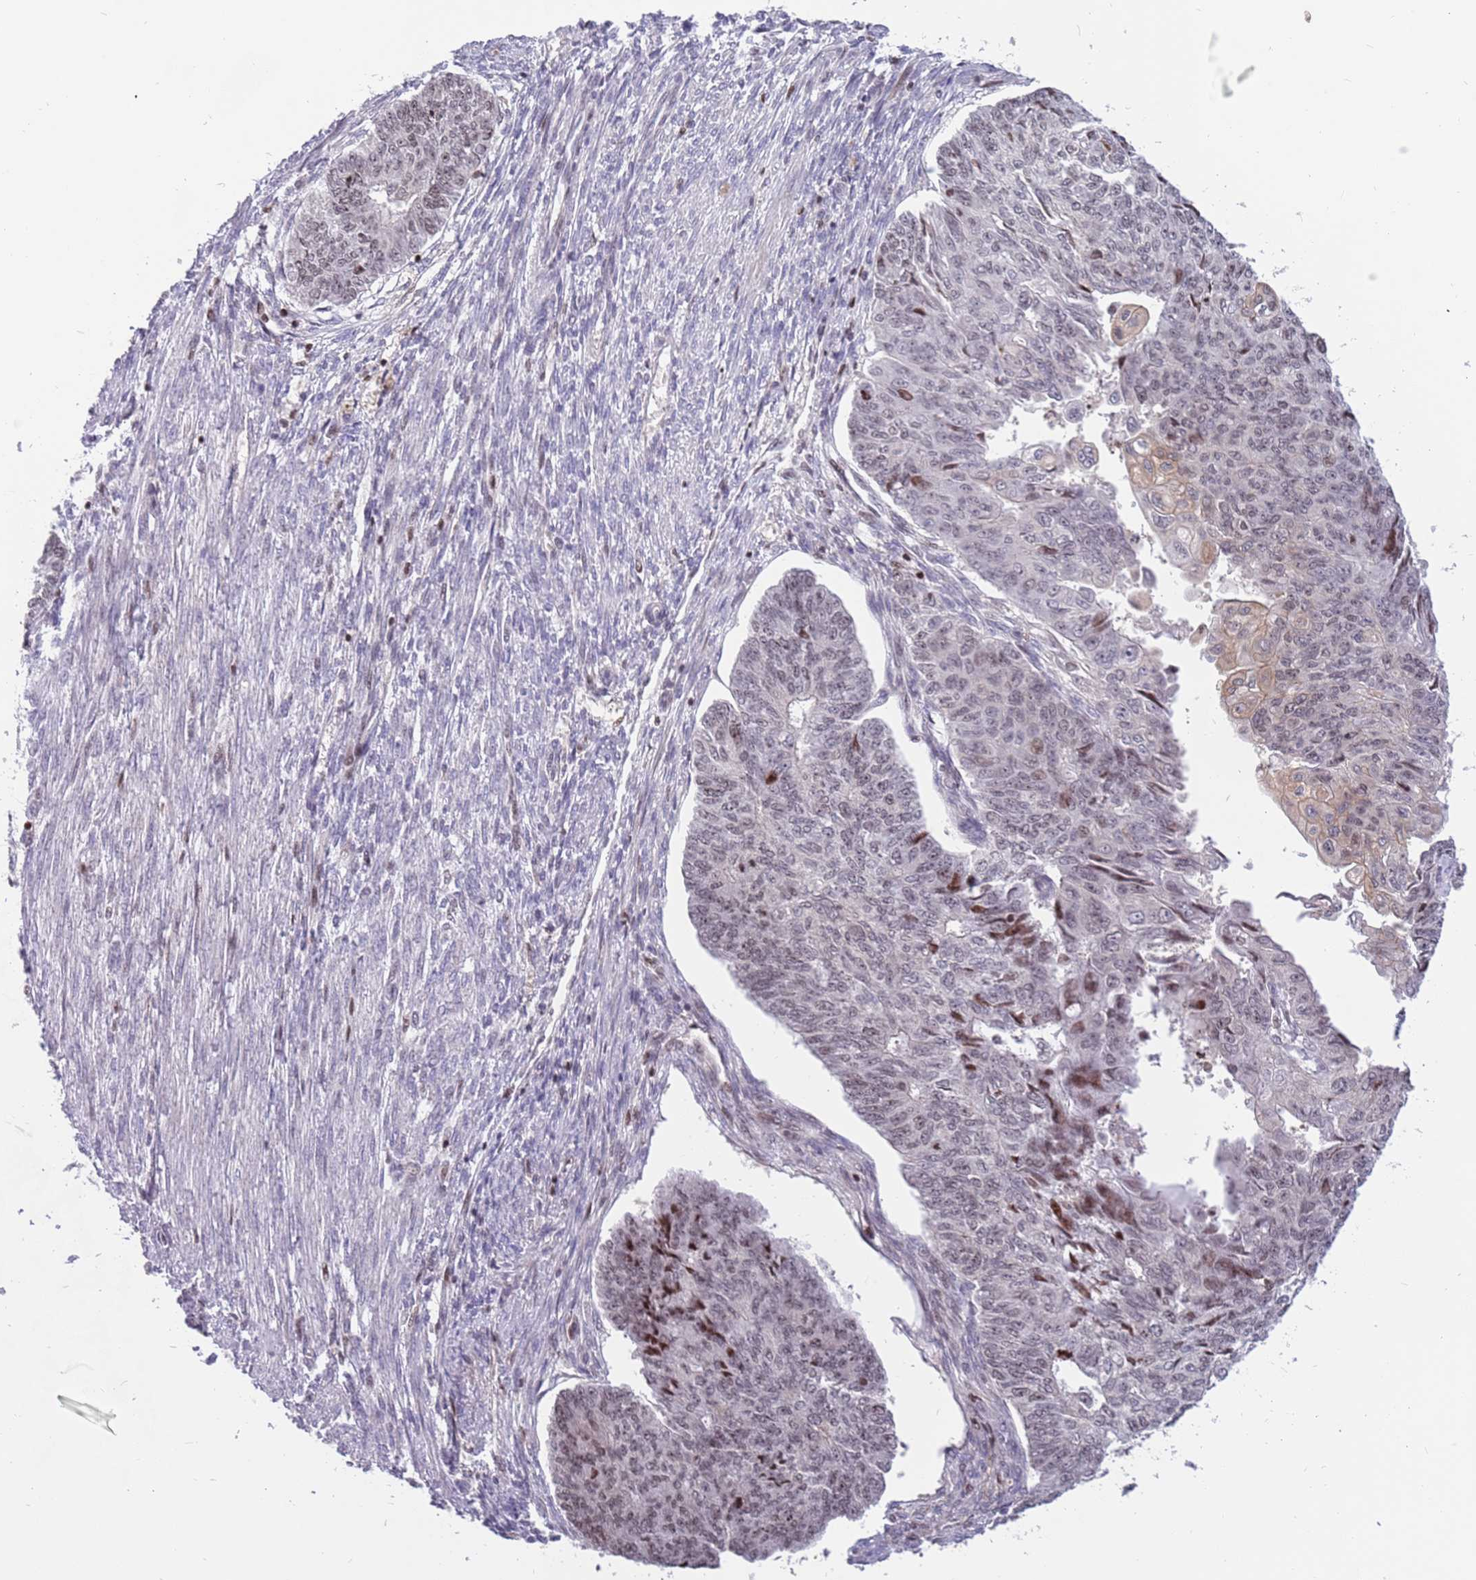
{"staining": {"intensity": "weak", "quantity": "25%-75%", "location": "nuclear"}, "tissue": "endometrial cancer", "cell_type": "Tumor cells", "image_type": "cancer", "snomed": [{"axis": "morphology", "description": "Adenocarcinoma, NOS"}, {"axis": "topography", "description": "Endometrium"}], "caption": "An immunohistochemistry (IHC) image of tumor tissue is shown. Protein staining in brown highlights weak nuclear positivity in endometrial cancer (adenocarcinoma) within tumor cells.", "gene": "ARHGEF5", "patient": {"sex": "female", "age": 32}}